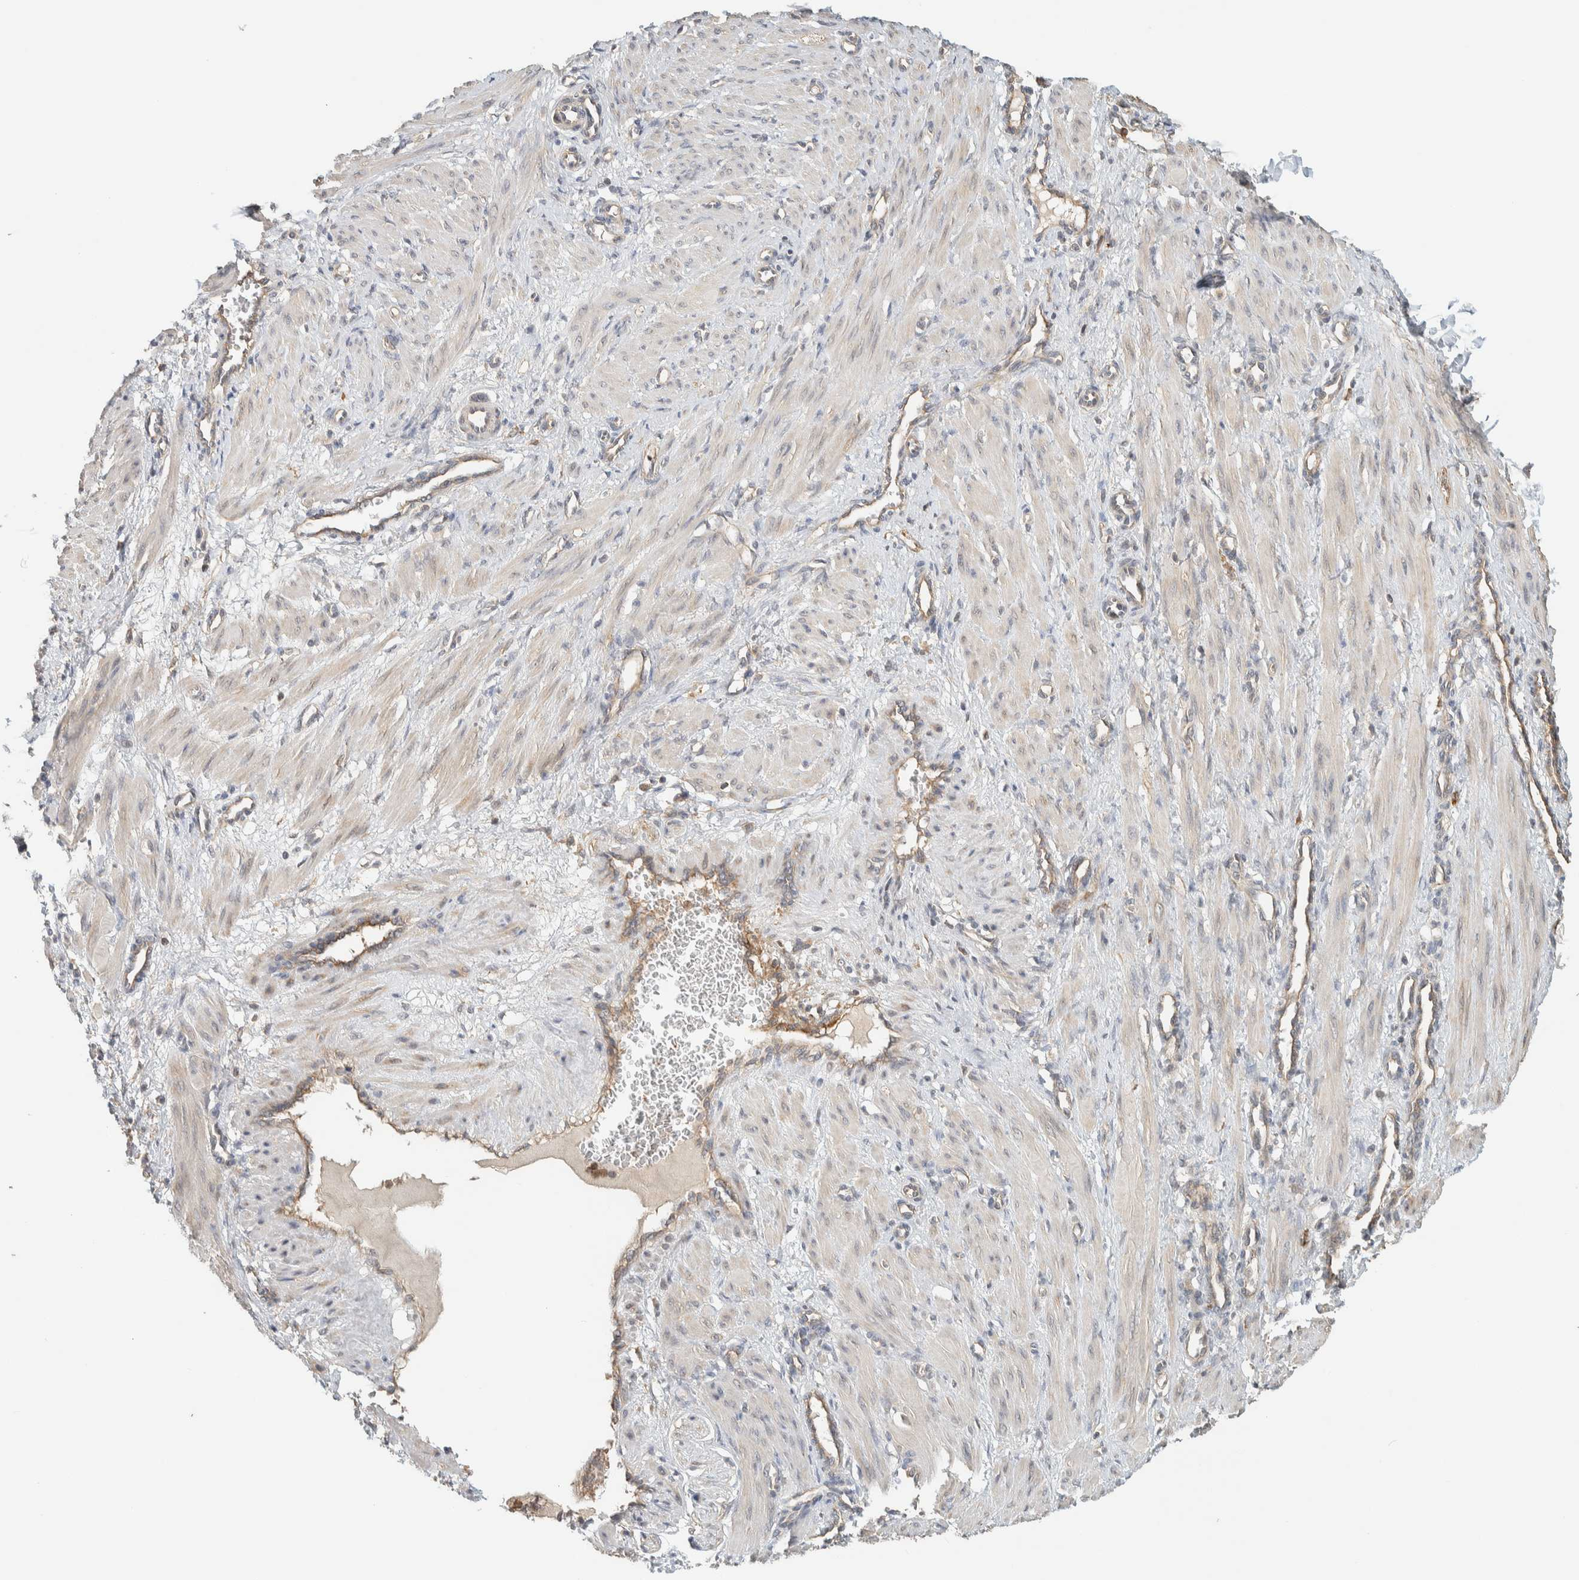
{"staining": {"intensity": "weak", "quantity": "<25%", "location": "cytoplasmic/membranous"}, "tissue": "smooth muscle", "cell_type": "Smooth muscle cells", "image_type": "normal", "snomed": [{"axis": "morphology", "description": "Normal tissue, NOS"}, {"axis": "topography", "description": "Endometrium"}], "caption": "IHC of normal human smooth muscle demonstrates no staining in smooth muscle cells.", "gene": "RAB11FIP1", "patient": {"sex": "female", "age": 33}}